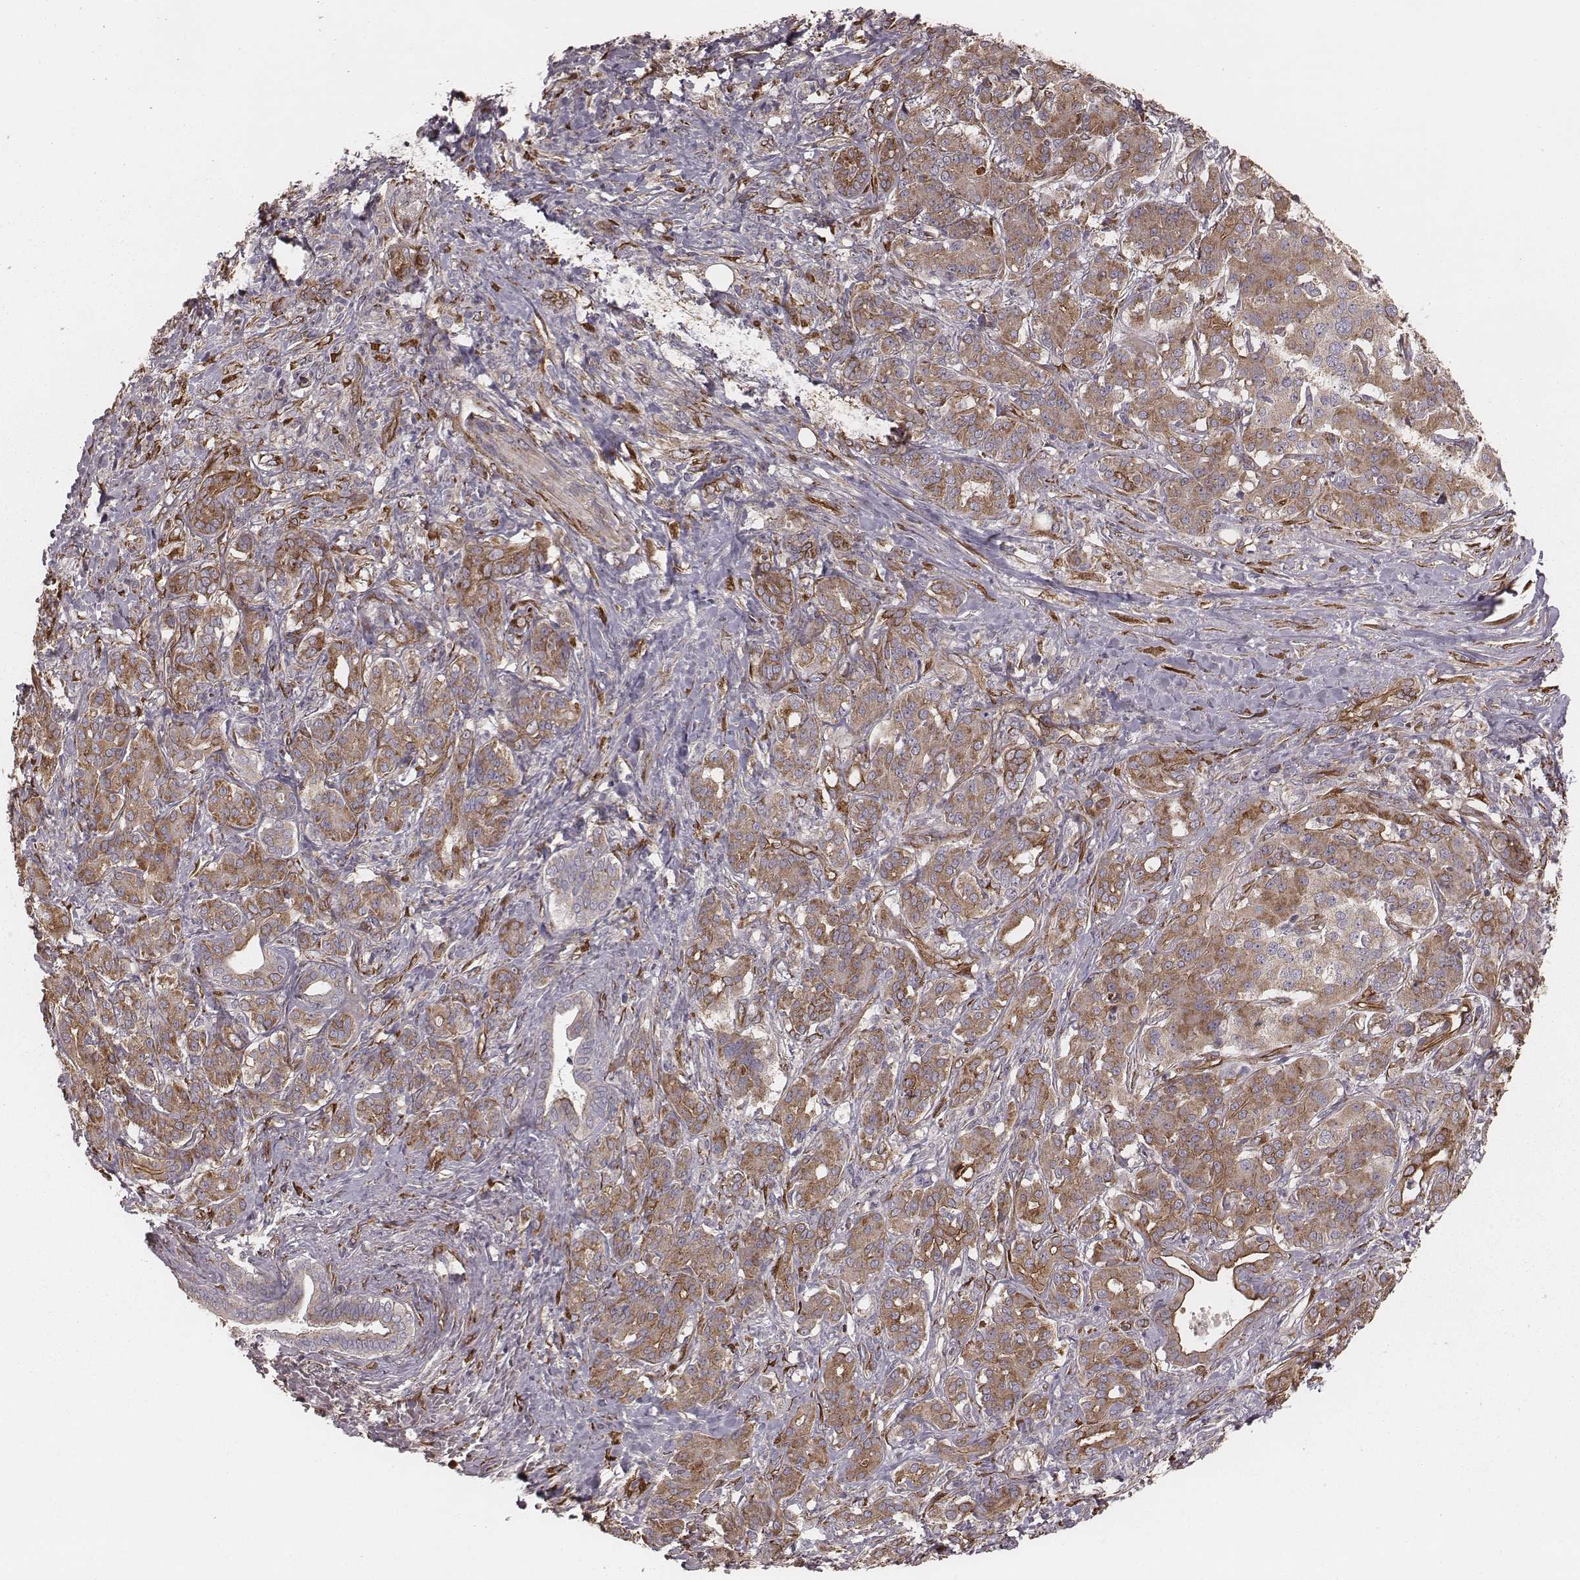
{"staining": {"intensity": "moderate", "quantity": ">75%", "location": "cytoplasmic/membranous"}, "tissue": "pancreatic cancer", "cell_type": "Tumor cells", "image_type": "cancer", "snomed": [{"axis": "morphology", "description": "Normal tissue, NOS"}, {"axis": "morphology", "description": "Inflammation, NOS"}, {"axis": "morphology", "description": "Adenocarcinoma, NOS"}, {"axis": "topography", "description": "Pancreas"}], "caption": "Pancreatic cancer tissue displays moderate cytoplasmic/membranous expression in approximately >75% of tumor cells, visualized by immunohistochemistry.", "gene": "PALMD", "patient": {"sex": "male", "age": 57}}